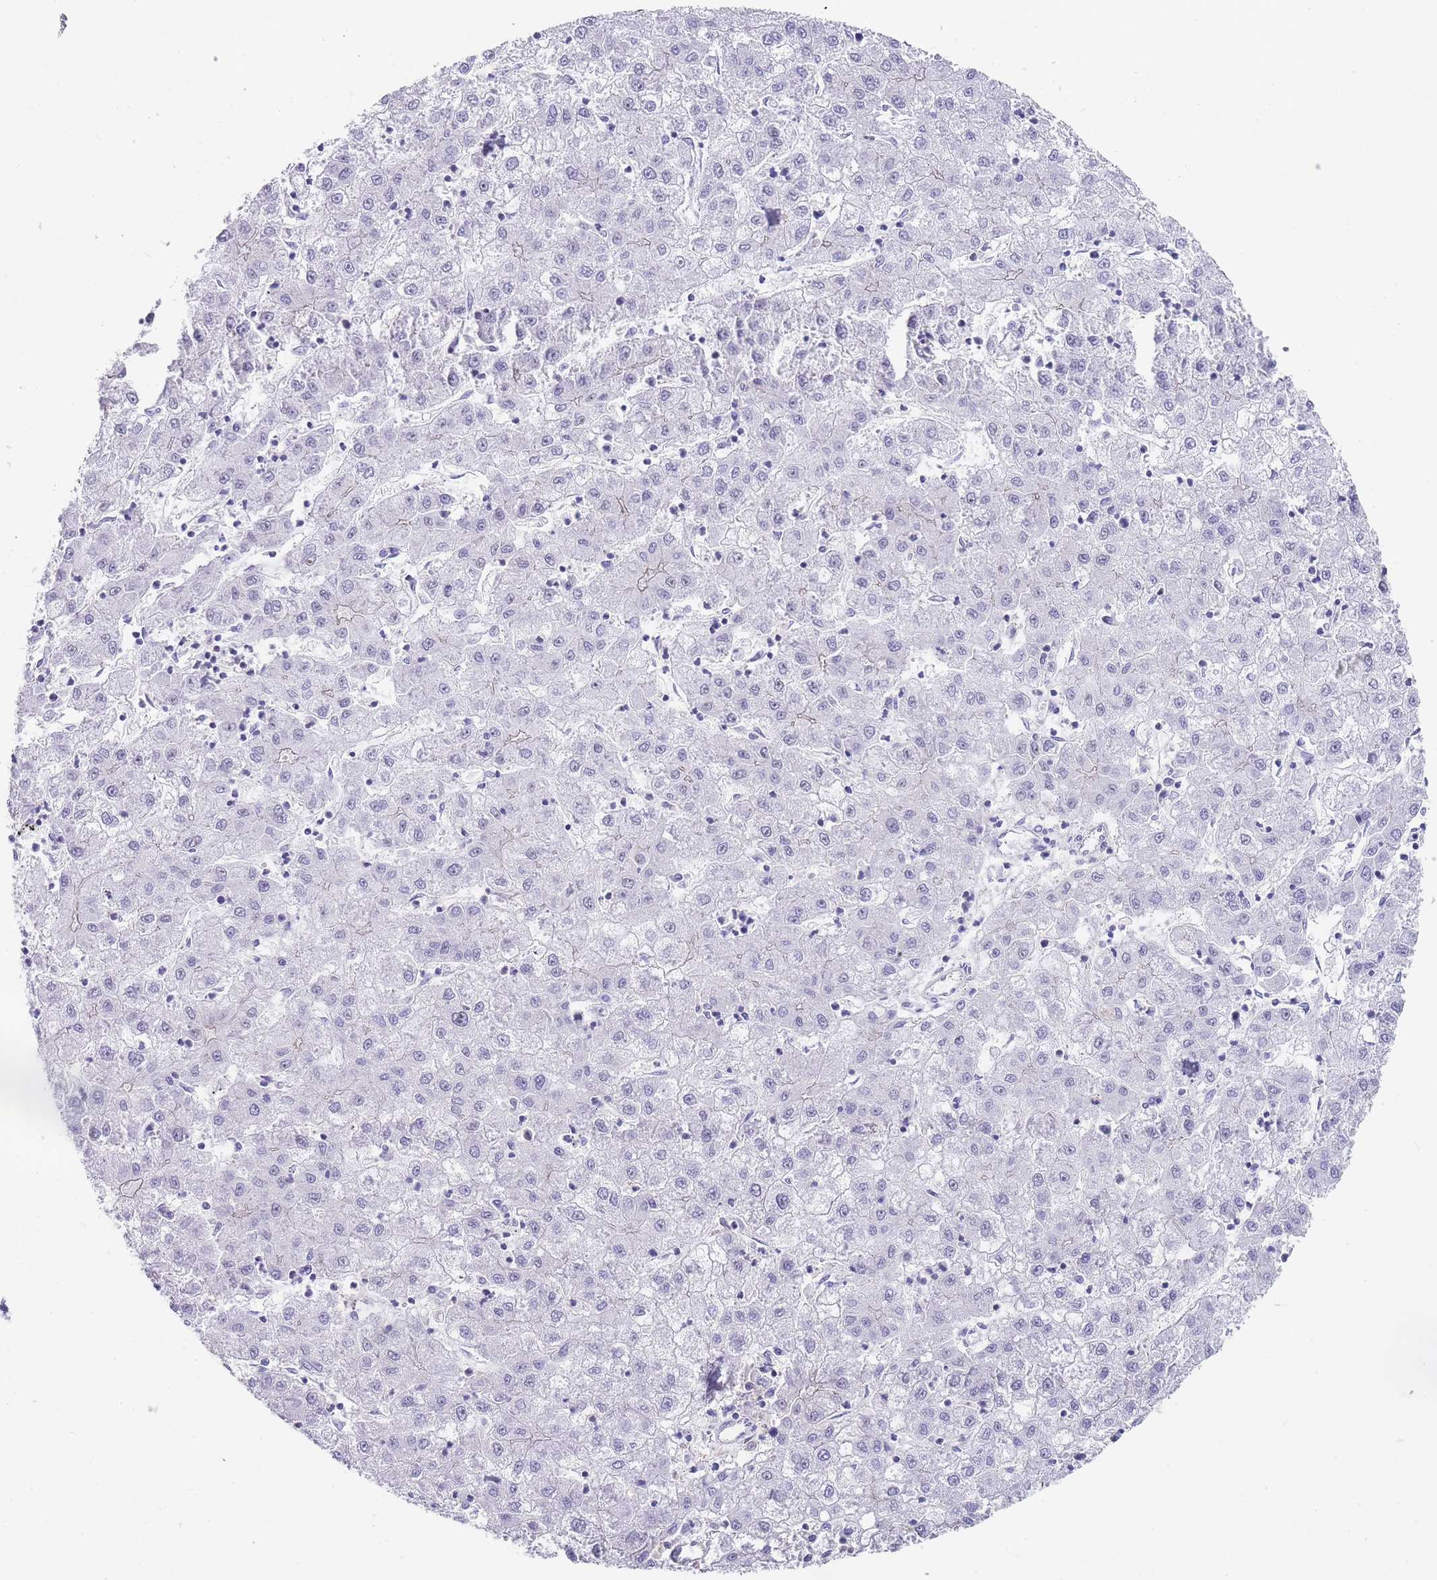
{"staining": {"intensity": "negative", "quantity": "none", "location": "none"}, "tissue": "liver cancer", "cell_type": "Tumor cells", "image_type": "cancer", "snomed": [{"axis": "morphology", "description": "Carcinoma, Hepatocellular, NOS"}, {"axis": "topography", "description": "Liver"}], "caption": "This is an IHC histopathology image of hepatocellular carcinoma (liver). There is no positivity in tumor cells.", "gene": "NOP14", "patient": {"sex": "male", "age": 72}}